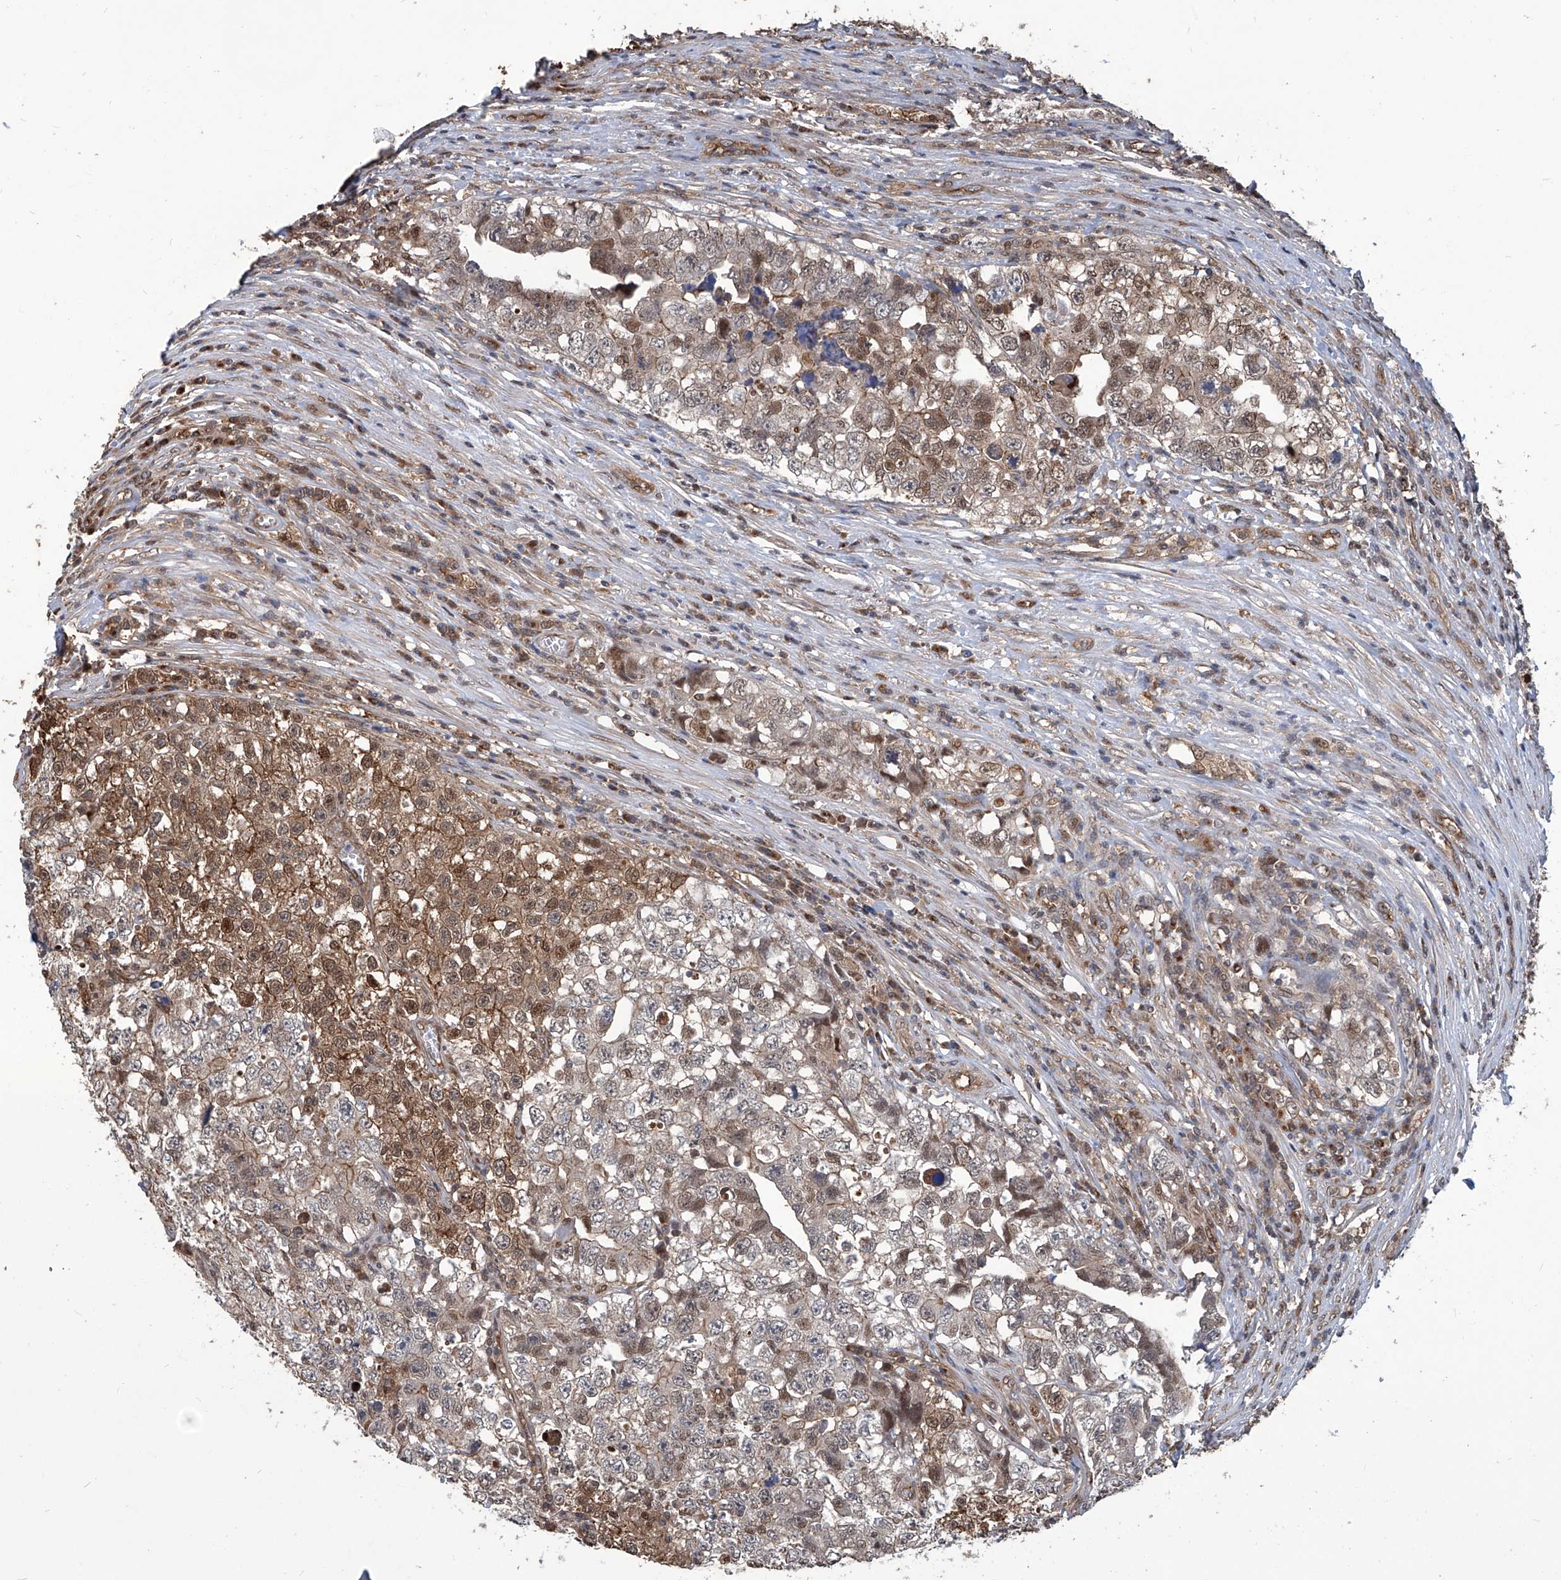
{"staining": {"intensity": "moderate", "quantity": ">75%", "location": "cytoplasmic/membranous,nuclear"}, "tissue": "testis cancer", "cell_type": "Tumor cells", "image_type": "cancer", "snomed": [{"axis": "morphology", "description": "Seminoma, NOS"}, {"axis": "morphology", "description": "Carcinoma, Embryonal, NOS"}, {"axis": "topography", "description": "Testis"}], "caption": "The histopathology image reveals a brown stain indicating the presence of a protein in the cytoplasmic/membranous and nuclear of tumor cells in testis seminoma. The protein of interest is stained brown, and the nuclei are stained in blue (DAB (3,3'-diaminobenzidine) IHC with brightfield microscopy, high magnification).", "gene": "PSMB1", "patient": {"sex": "male", "age": 43}}